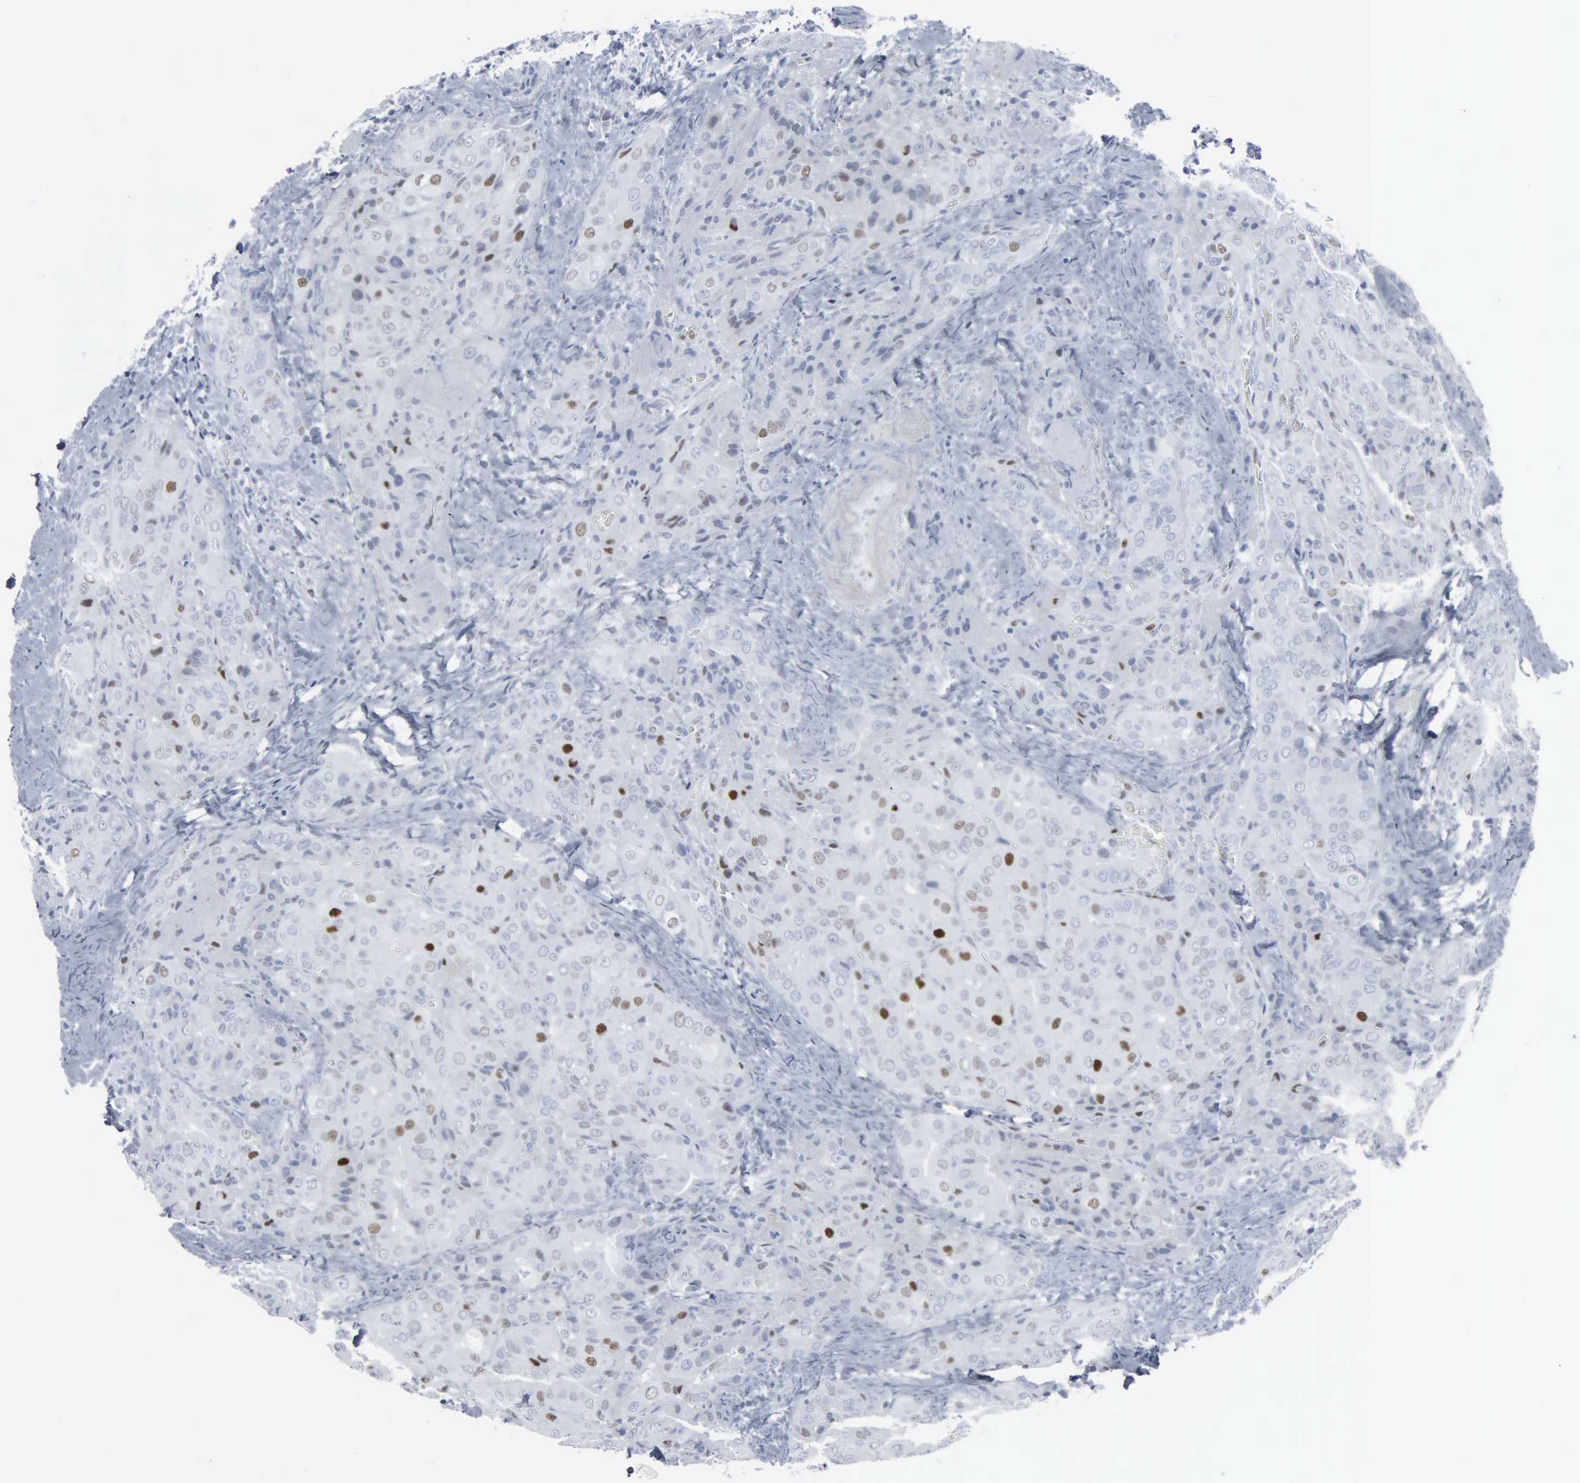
{"staining": {"intensity": "moderate", "quantity": "<25%", "location": "nuclear"}, "tissue": "thyroid cancer", "cell_type": "Tumor cells", "image_type": "cancer", "snomed": [{"axis": "morphology", "description": "Papillary adenocarcinoma, NOS"}, {"axis": "topography", "description": "Thyroid gland"}], "caption": "Protein staining demonstrates moderate nuclear expression in approximately <25% of tumor cells in thyroid cancer (papillary adenocarcinoma). (brown staining indicates protein expression, while blue staining denotes nuclei).", "gene": "CCND3", "patient": {"sex": "female", "age": 71}}